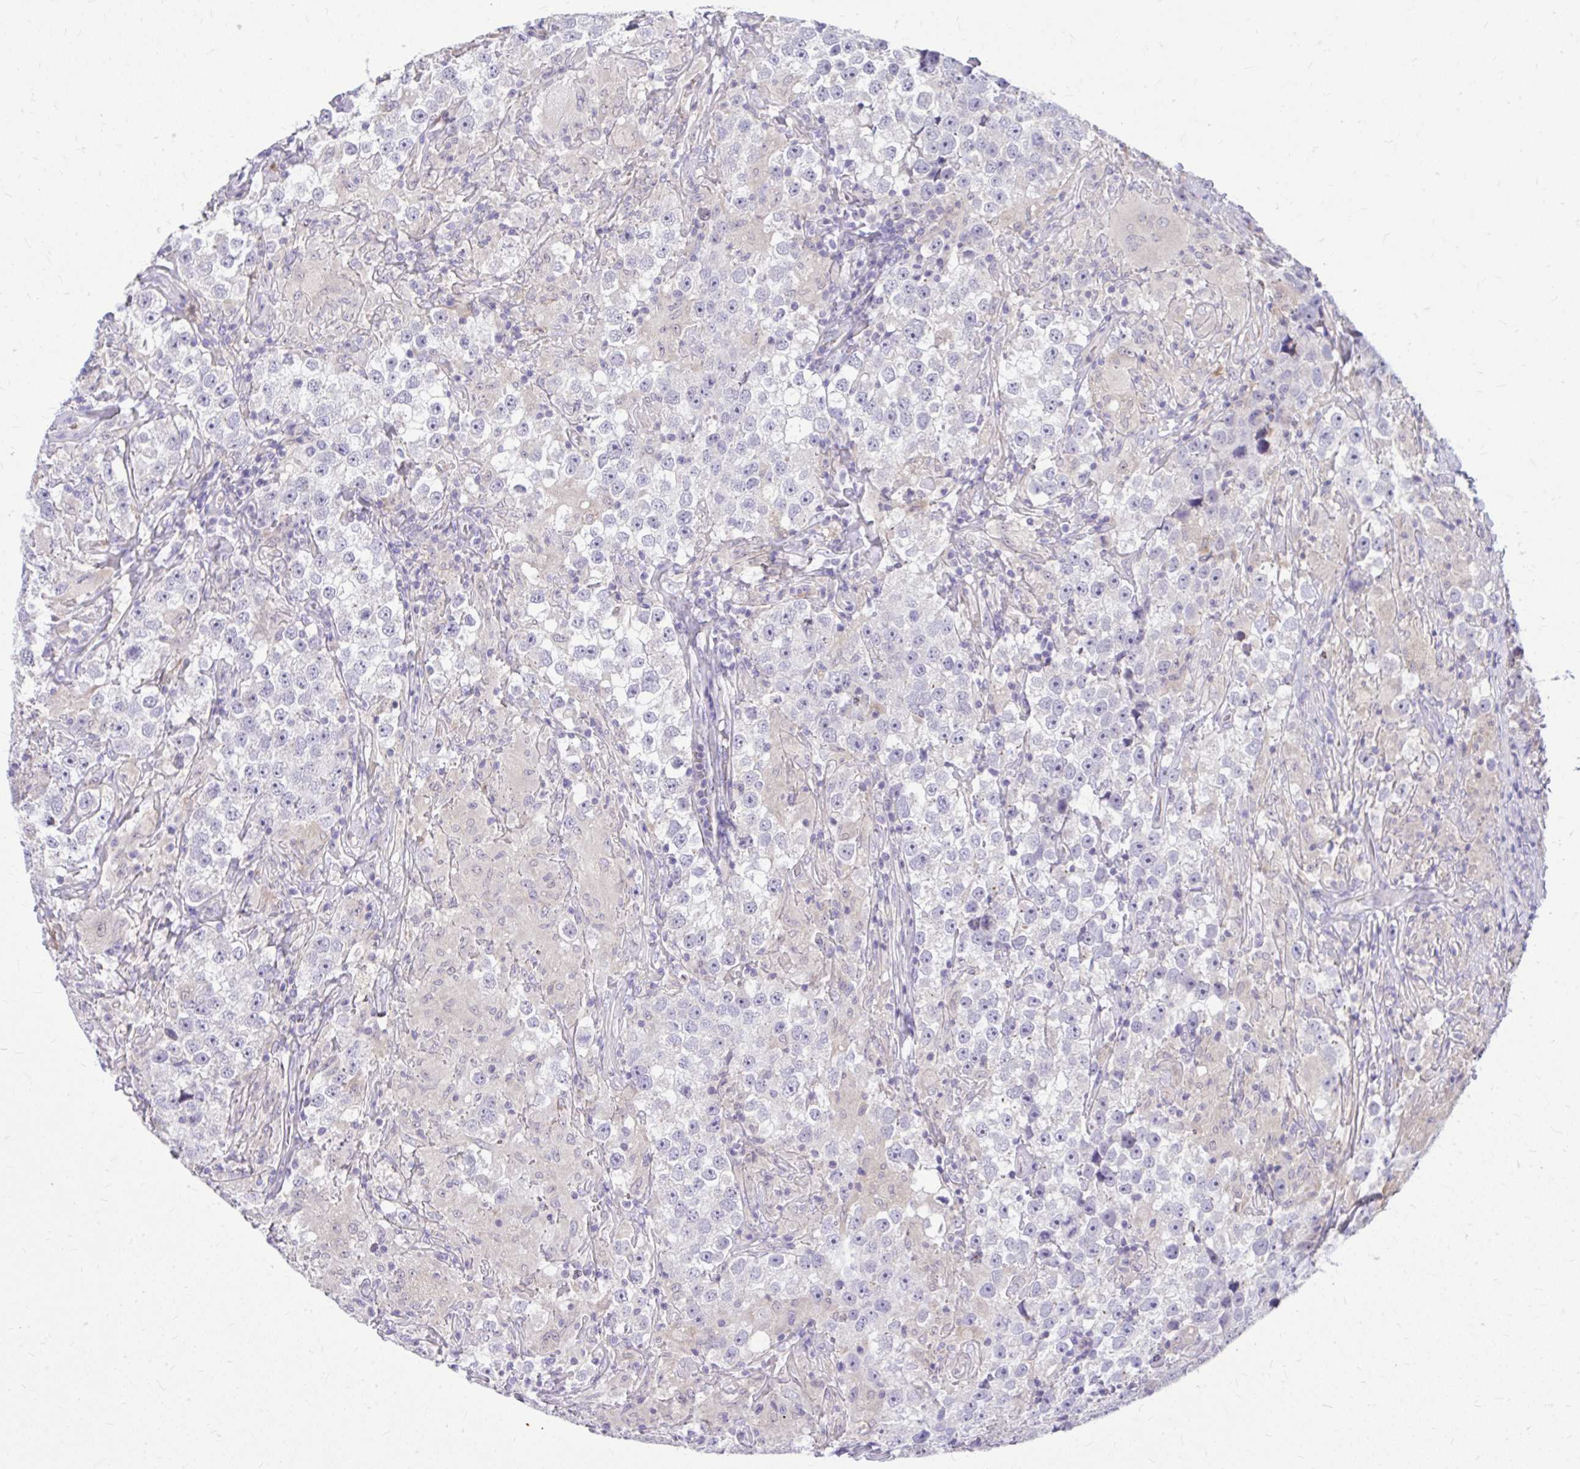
{"staining": {"intensity": "negative", "quantity": "none", "location": "none"}, "tissue": "testis cancer", "cell_type": "Tumor cells", "image_type": "cancer", "snomed": [{"axis": "morphology", "description": "Seminoma, NOS"}, {"axis": "topography", "description": "Testis"}], "caption": "The image demonstrates no staining of tumor cells in seminoma (testis).", "gene": "DPY19L1", "patient": {"sex": "male", "age": 46}}